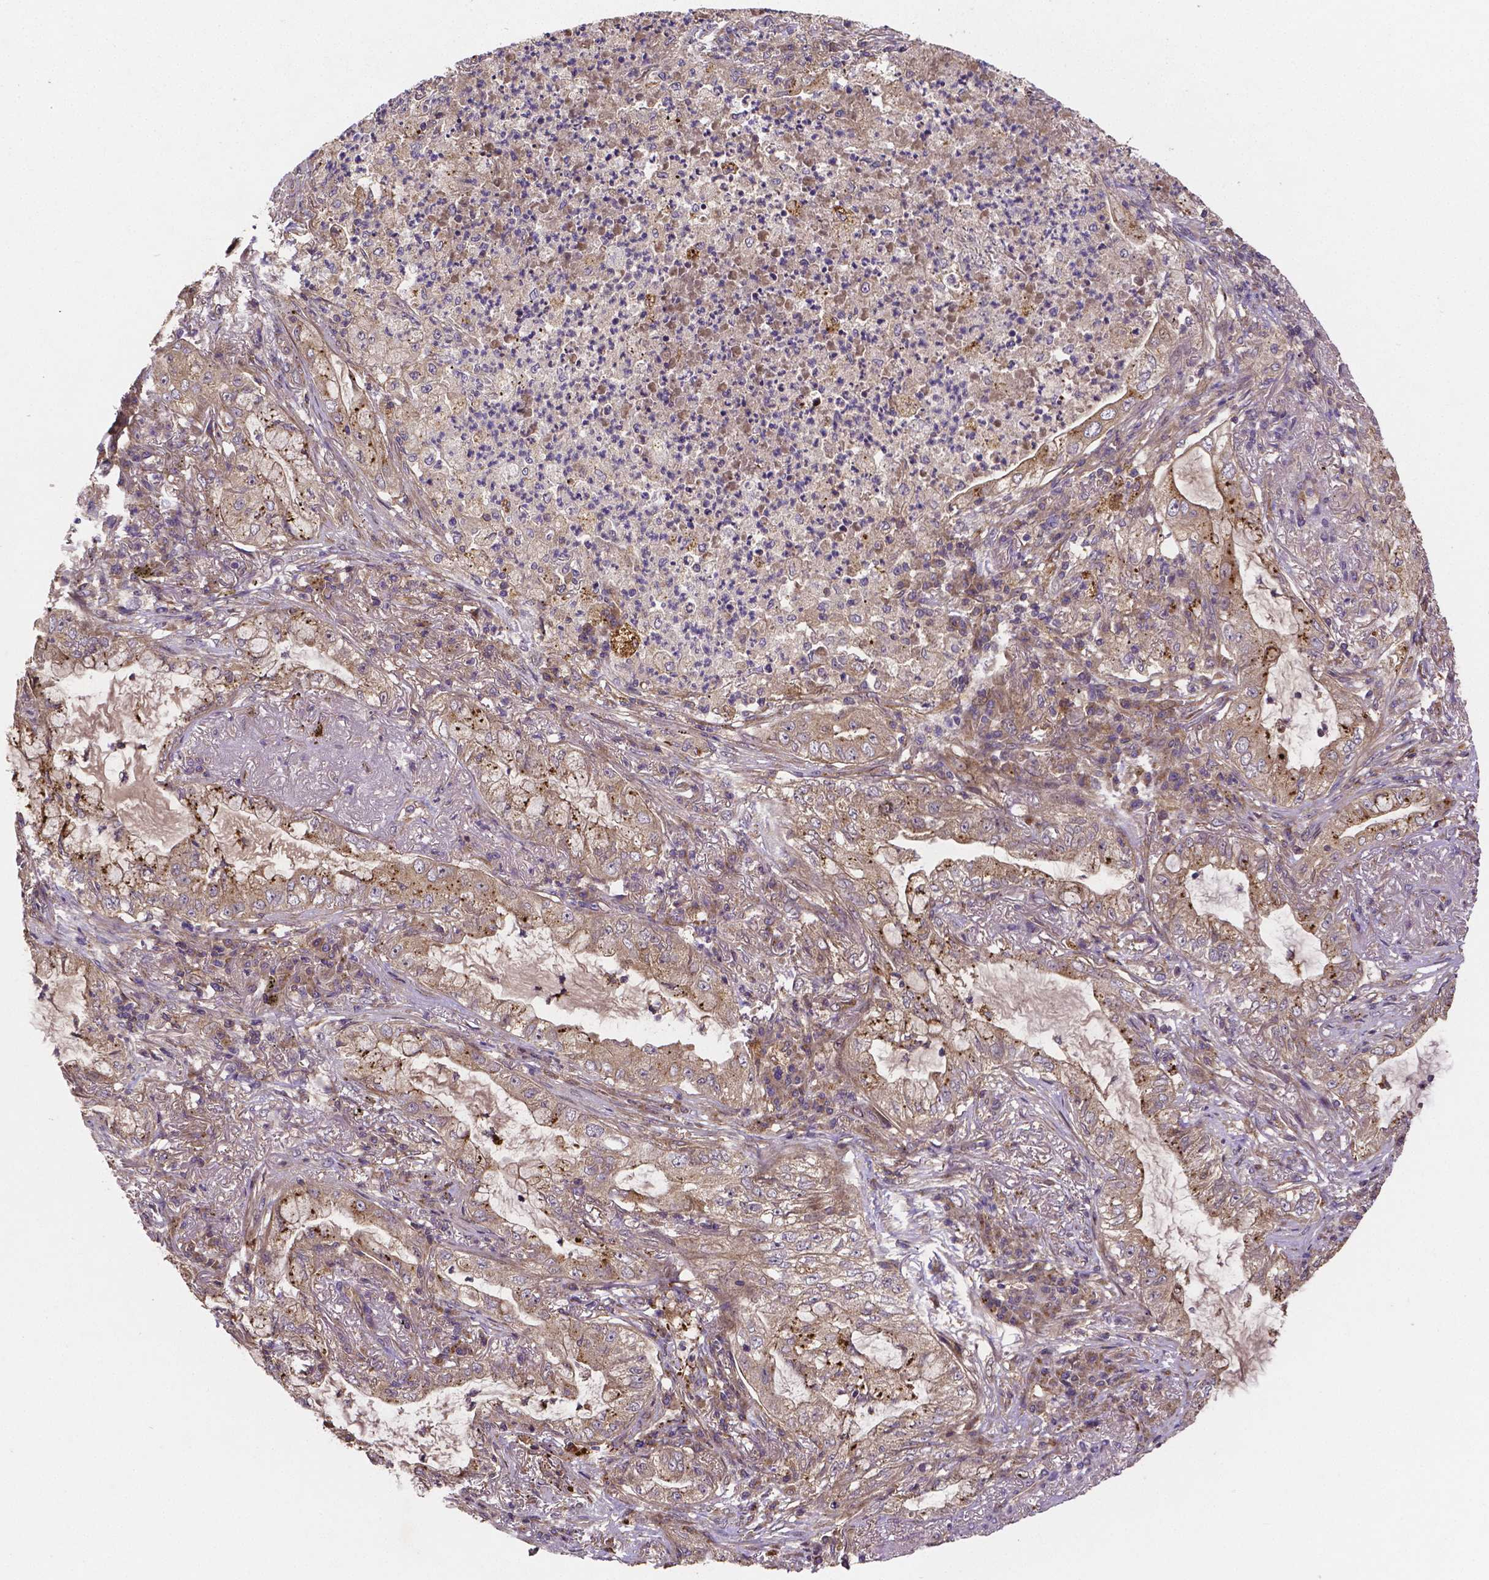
{"staining": {"intensity": "strong", "quantity": "<25%", "location": "cytoplasmic/membranous"}, "tissue": "lung cancer", "cell_type": "Tumor cells", "image_type": "cancer", "snomed": [{"axis": "morphology", "description": "Adenocarcinoma, NOS"}, {"axis": "topography", "description": "Lung"}], "caption": "Lung cancer stained with IHC shows strong cytoplasmic/membranous staining in about <25% of tumor cells.", "gene": "RNF123", "patient": {"sex": "female", "age": 73}}